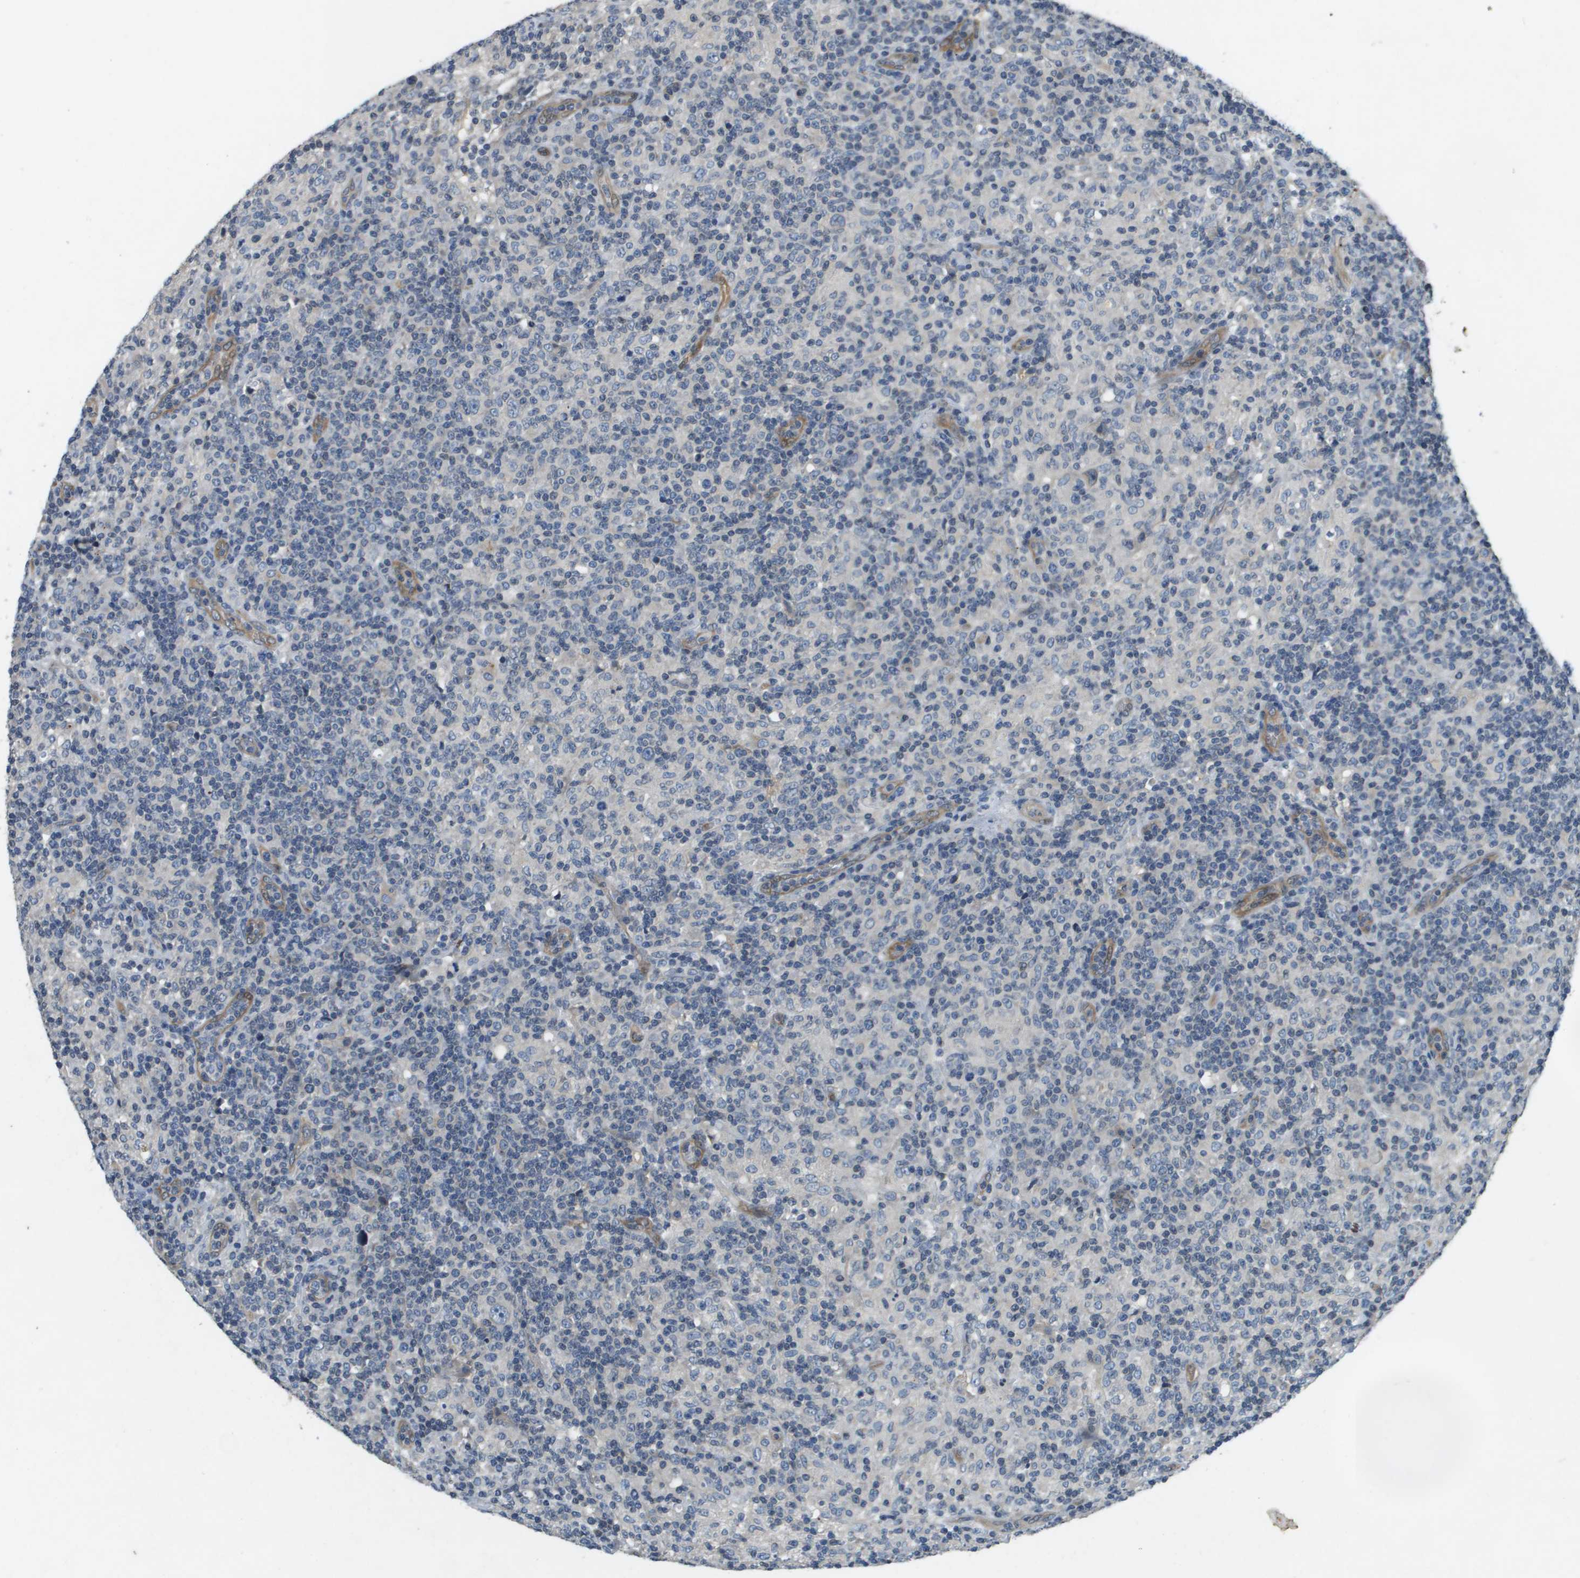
{"staining": {"intensity": "negative", "quantity": "none", "location": "none"}, "tissue": "lymphoma", "cell_type": "Tumor cells", "image_type": "cancer", "snomed": [{"axis": "morphology", "description": "Hodgkin's disease, NOS"}, {"axis": "topography", "description": "Lymph node"}], "caption": "Immunohistochemistry (IHC) of human Hodgkin's disease reveals no positivity in tumor cells.", "gene": "PGAP3", "patient": {"sex": "male", "age": 70}}